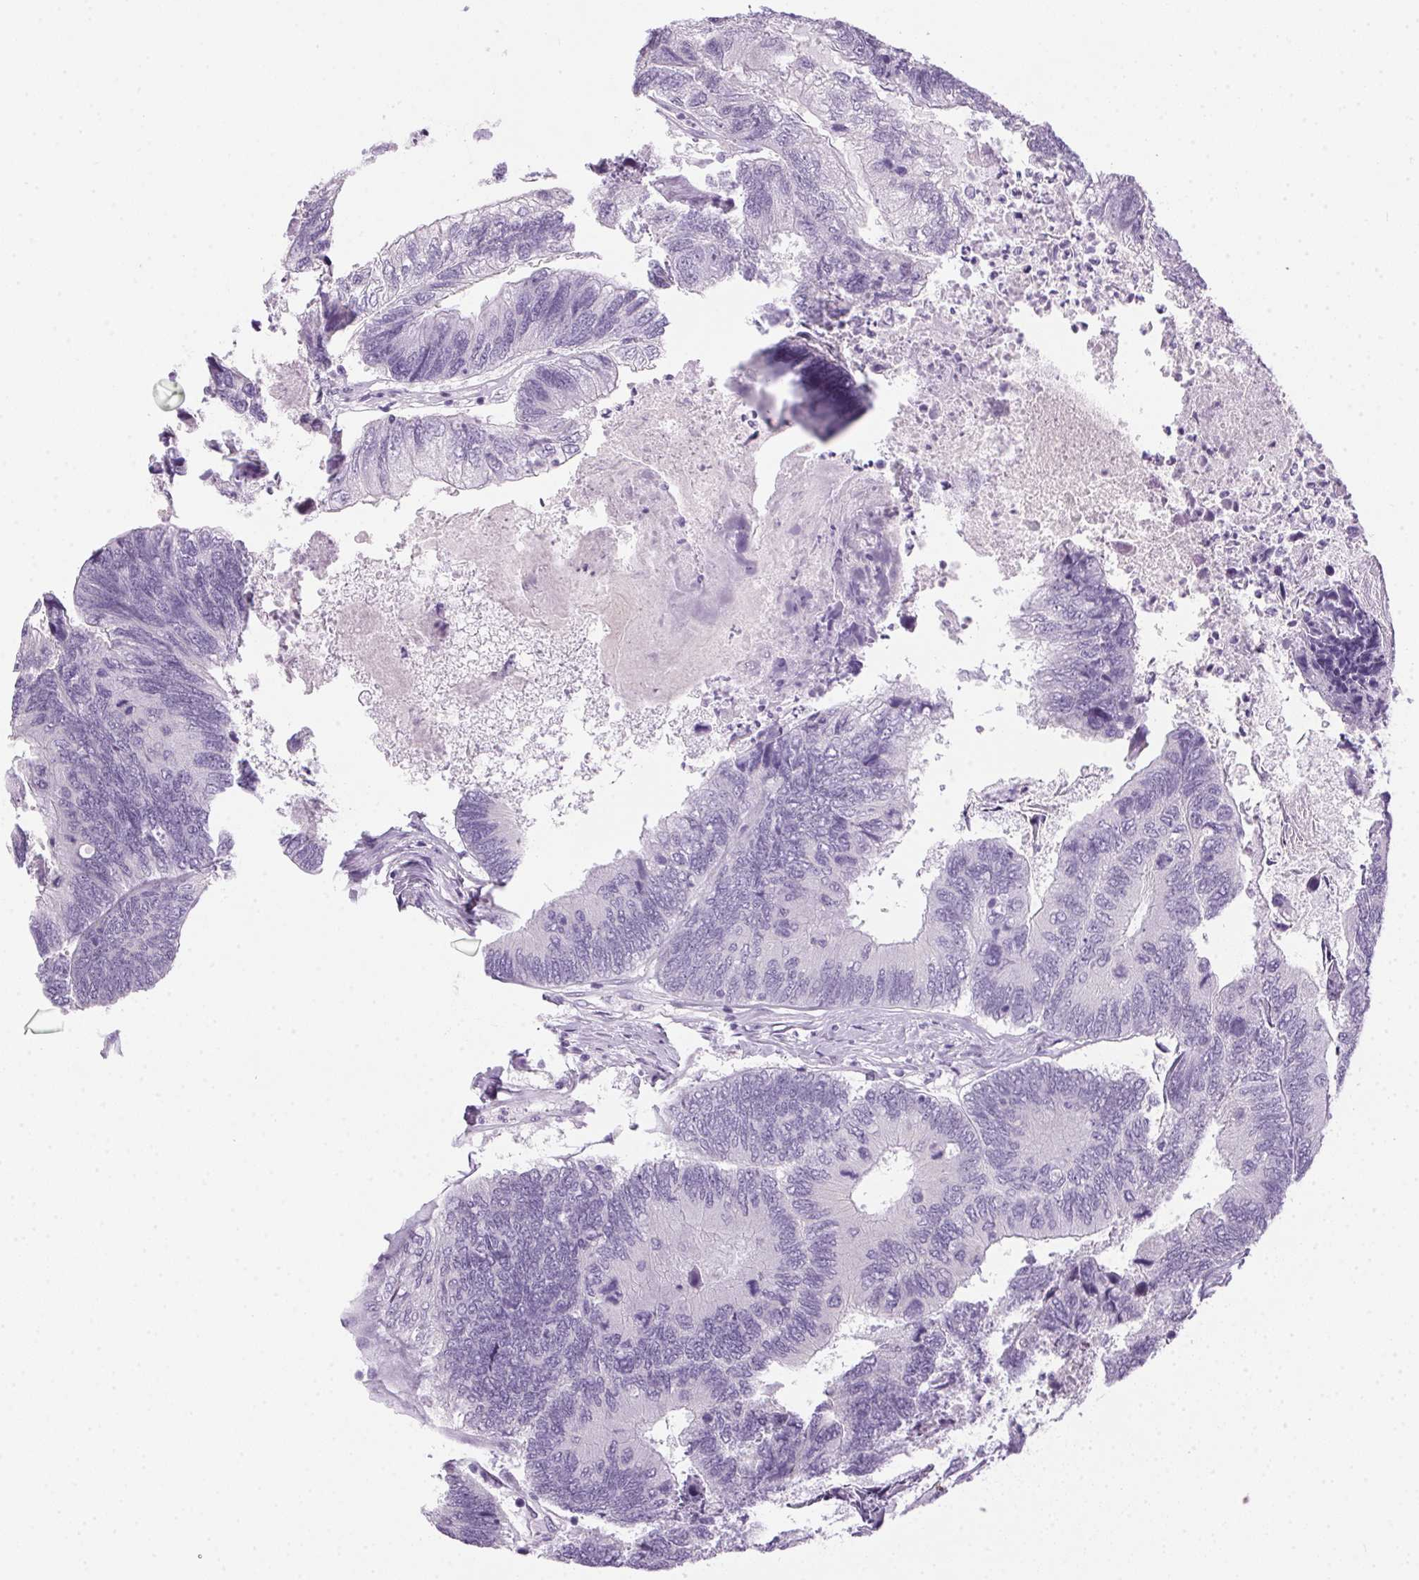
{"staining": {"intensity": "negative", "quantity": "none", "location": "none"}, "tissue": "colorectal cancer", "cell_type": "Tumor cells", "image_type": "cancer", "snomed": [{"axis": "morphology", "description": "Adenocarcinoma, NOS"}, {"axis": "topography", "description": "Colon"}], "caption": "Immunohistochemistry (IHC) micrograph of neoplastic tissue: human adenocarcinoma (colorectal) stained with DAB (3,3'-diaminobenzidine) reveals no significant protein positivity in tumor cells.", "gene": "POPDC2", "patient": {"sex": "female", "age": 67}}